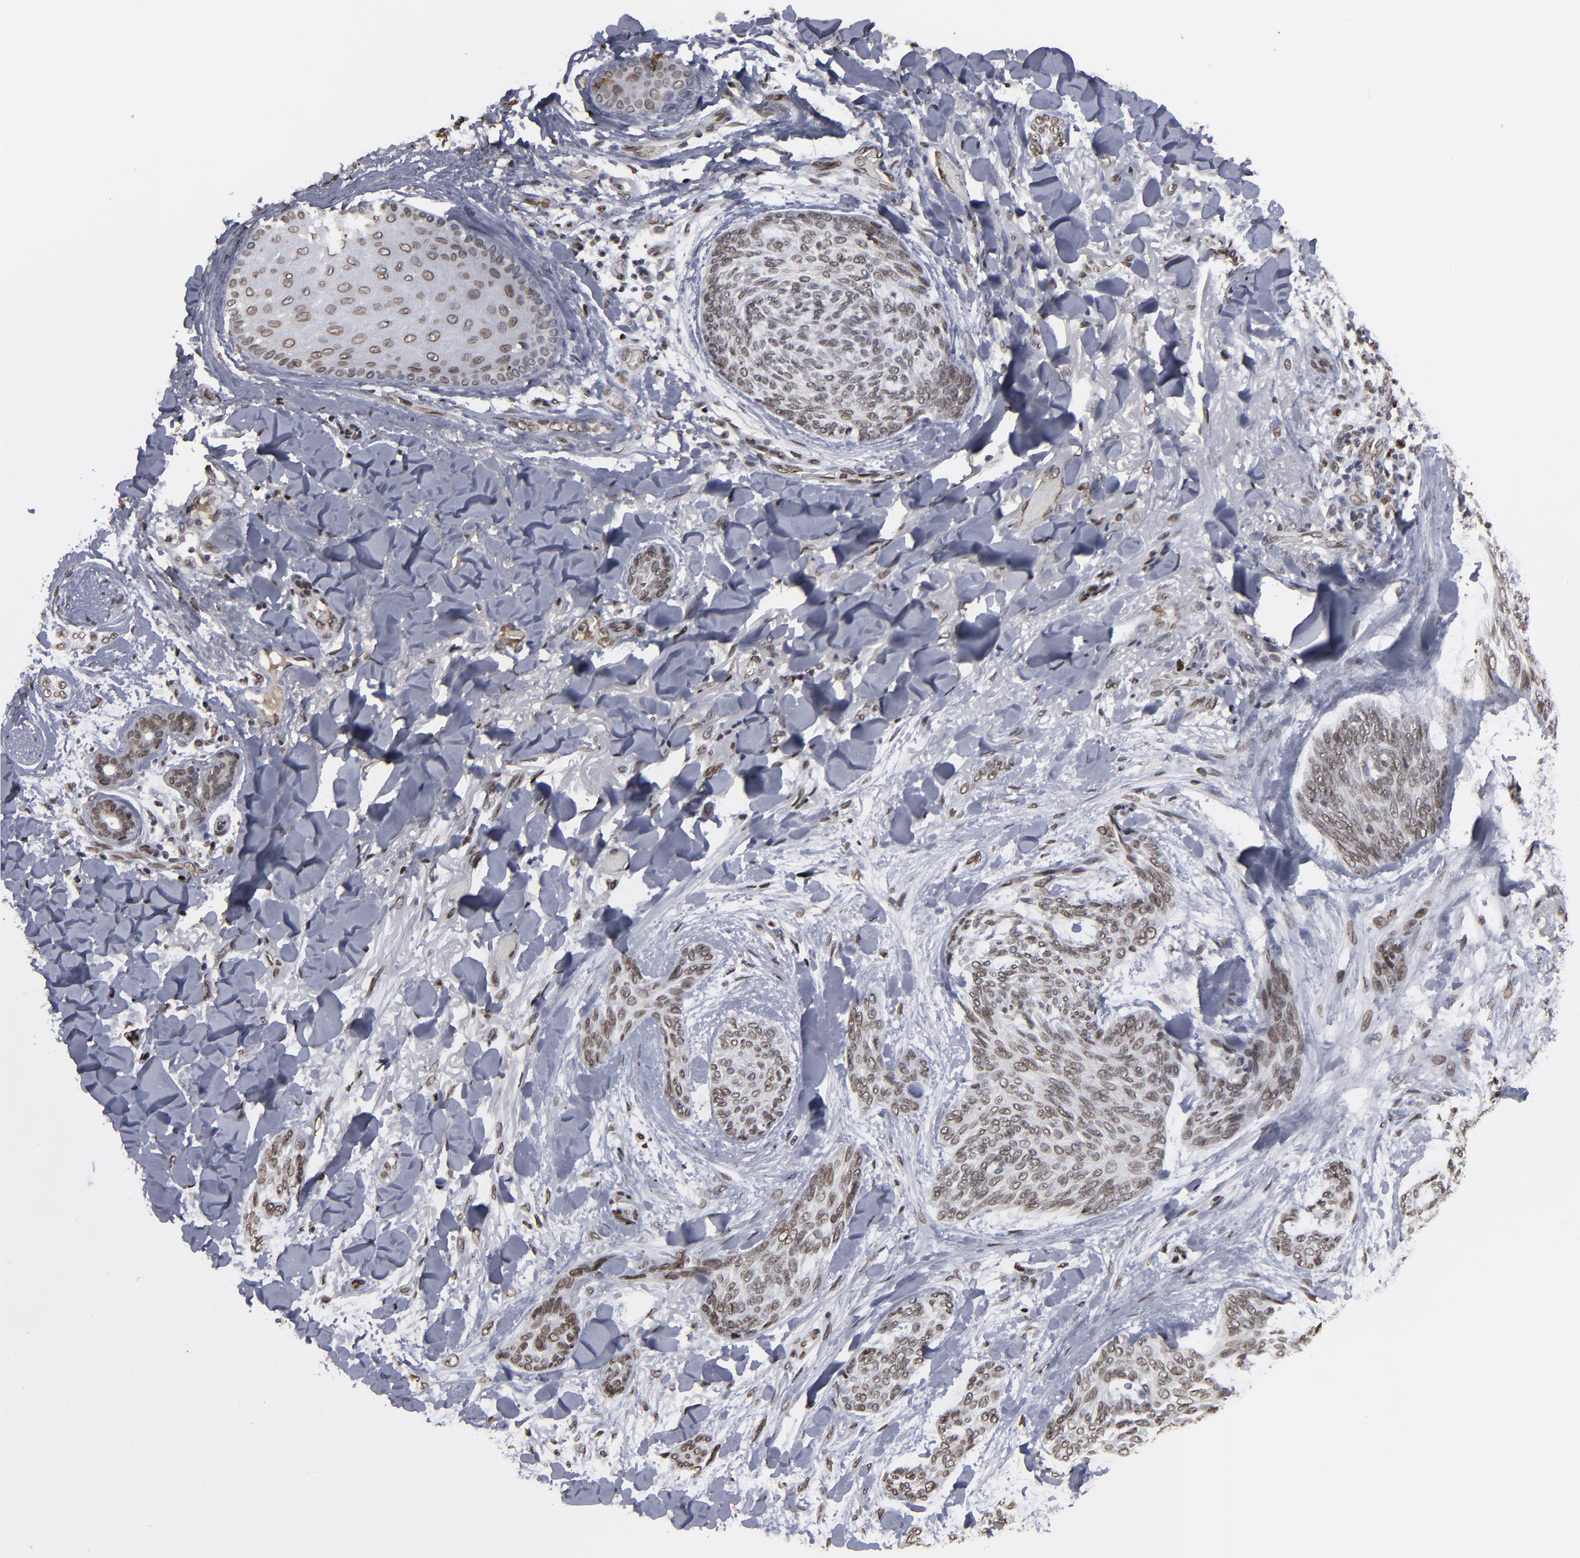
{"staining": {"intensity": "moderate", "quantity": "25%-75%", "location": "nuclear"}, "tissue": "skin cancer", "cell_type": "Tumor cells", "image_type": "cancer", "snomed": [{"axis": "morphology", "description": "Normal tissue, NOS"}, {"axis": "morphology", "description": "Basal cell carcinoma"}, {"axis": "topography", "description": "Skin"}], "caption": "A medium amount of moderate nuclear expression is seen in about 25%-75% of tumor cells in skin basal cell carcinoma tissue.", "gene": "BAZ1A", "patient": {"sex": "female", "age": 71}}